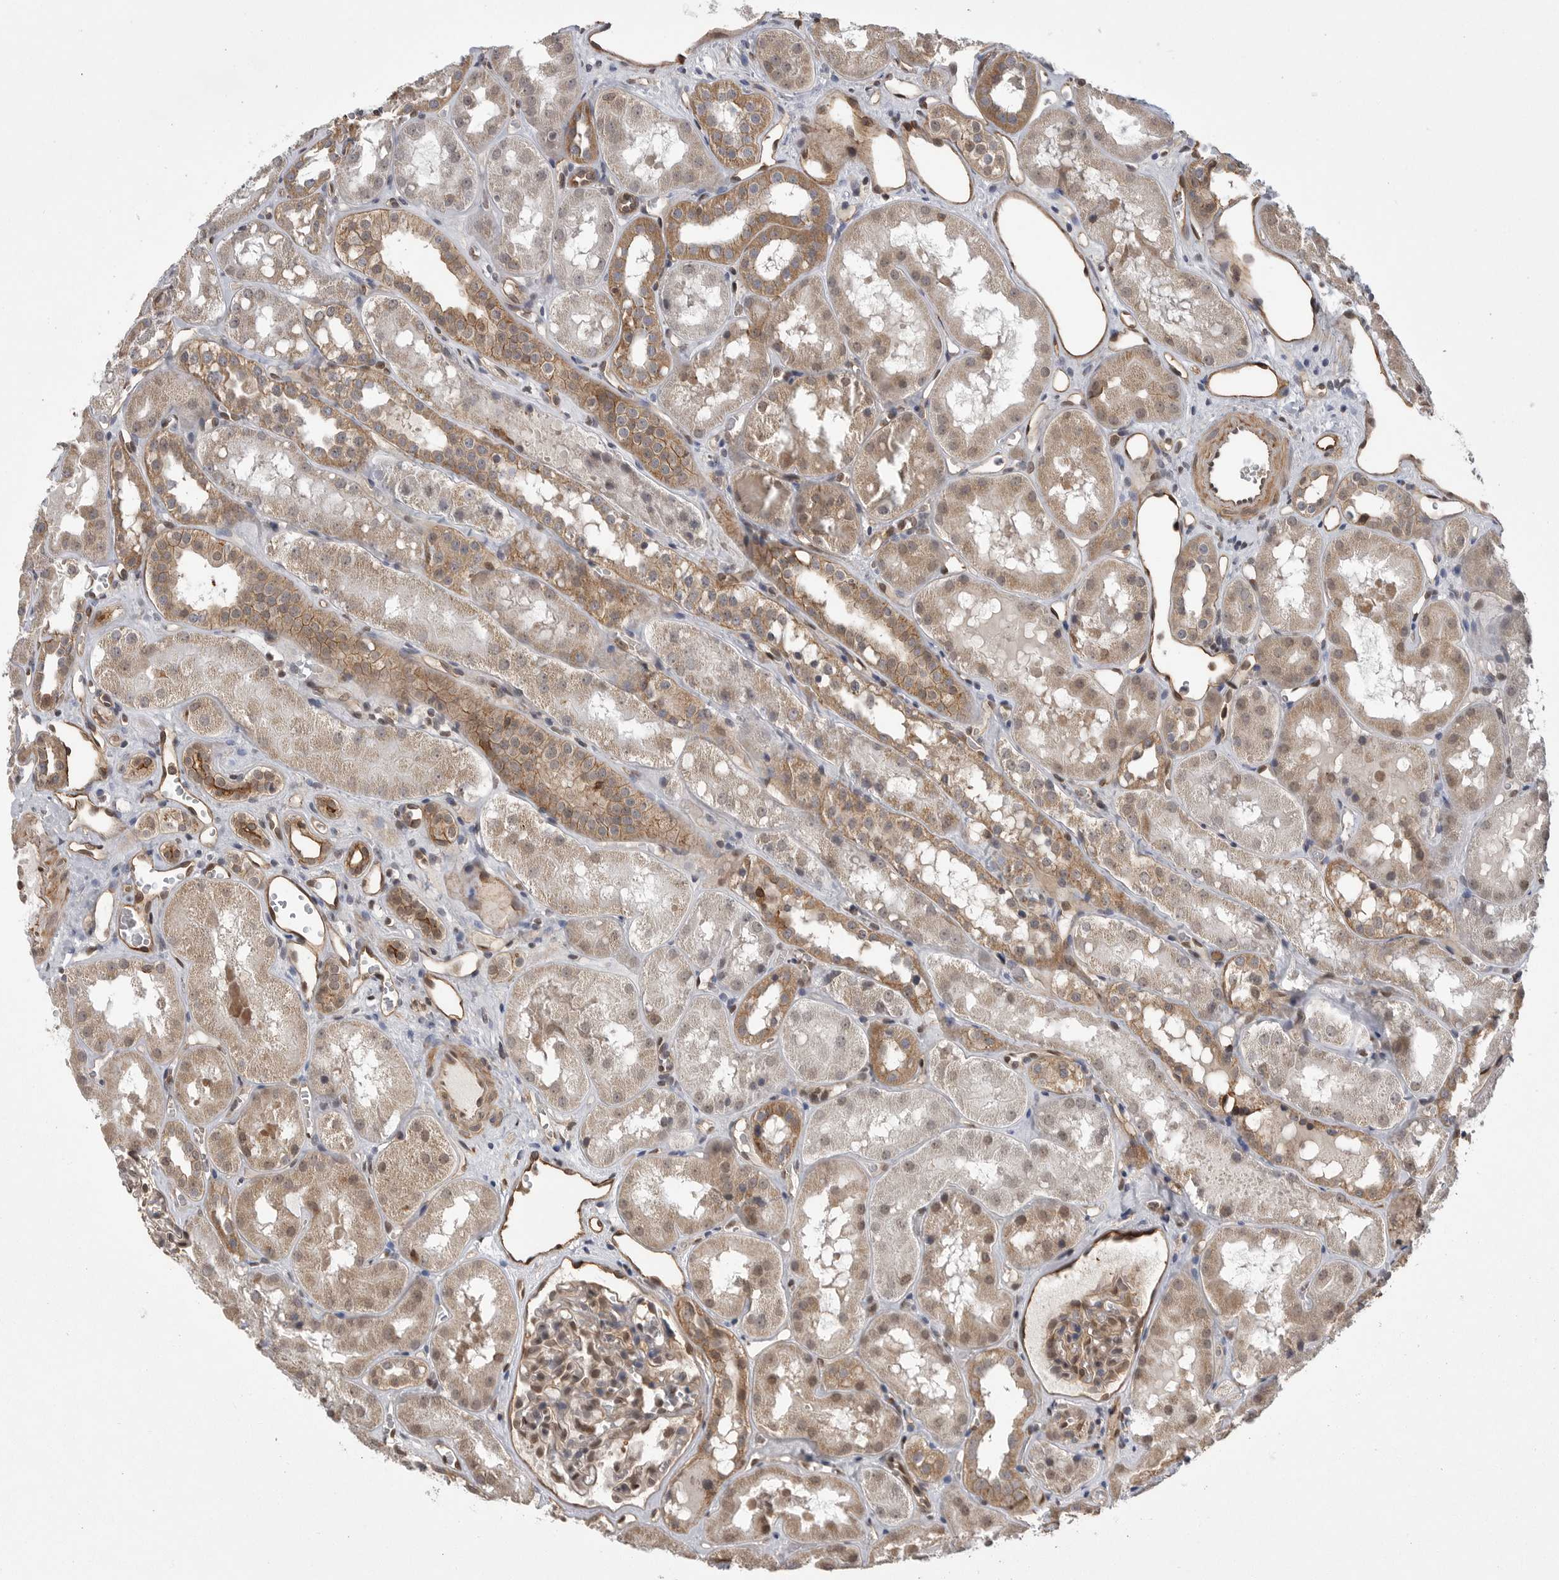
{"staining": {"intensity": "moderate", "quantity": ">75%", "location": "cytoplasmic/membranous"}, "tissue": "kidney", "cell_type": "Cells in glomeruli", "image_type": "normal", "snomed": [{"axis": "morphology", "description": "Normal tissue, NOS"}, {"axis": "topography", "description": "Kidney"}], "caption": "DAB immunohistochemical staining of unremarkable kidney displays moderate cytoplasmic/membranous protein expression in about >75% of cells in glomeruli. Ihc stains the protein of interest in brown and the nuclei are stained blue.", "gene": "NECTIN1", "patient": {"sex": "male", "age": 16}}